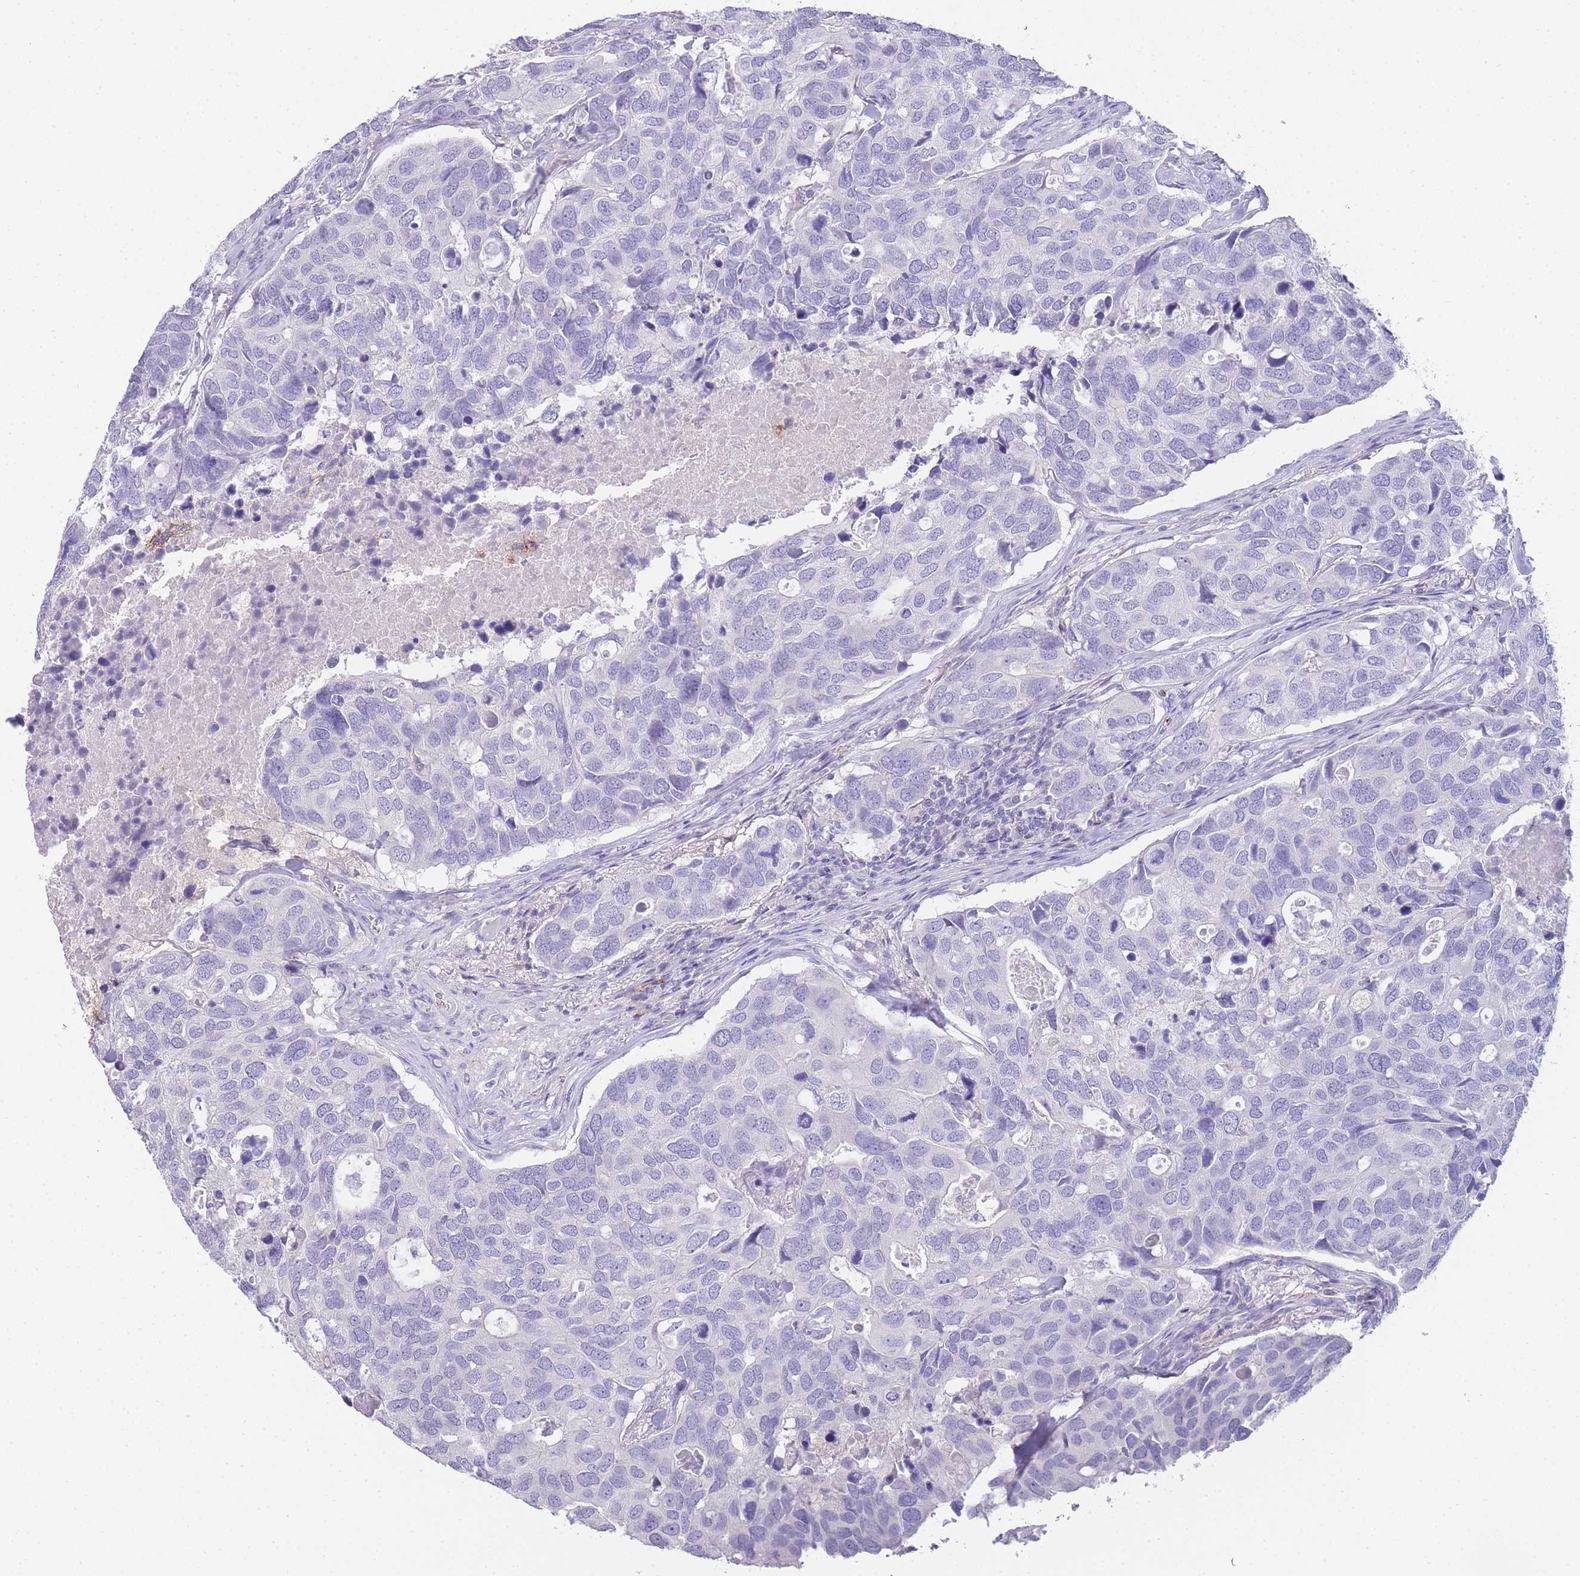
{"staining": {"intensity": "negative", "quantity": "none", "location": "none"}, "tissue": "breast cancer", "cell_type": "Tumor cells", "image_type": "cancer", "snomed": [{"axis": "morphology", "description": "Duct carcinoma"}, {"axis": "topography", "description": "Breast"}], "caption": "High power microscopy photomicrograph of an immunohistochemistry (IHC) micrograph of breast cancer, revealing no significant staining in tumor cells.", "gene": "DPP4", "patient": {"sex": "female", "age": 83}}